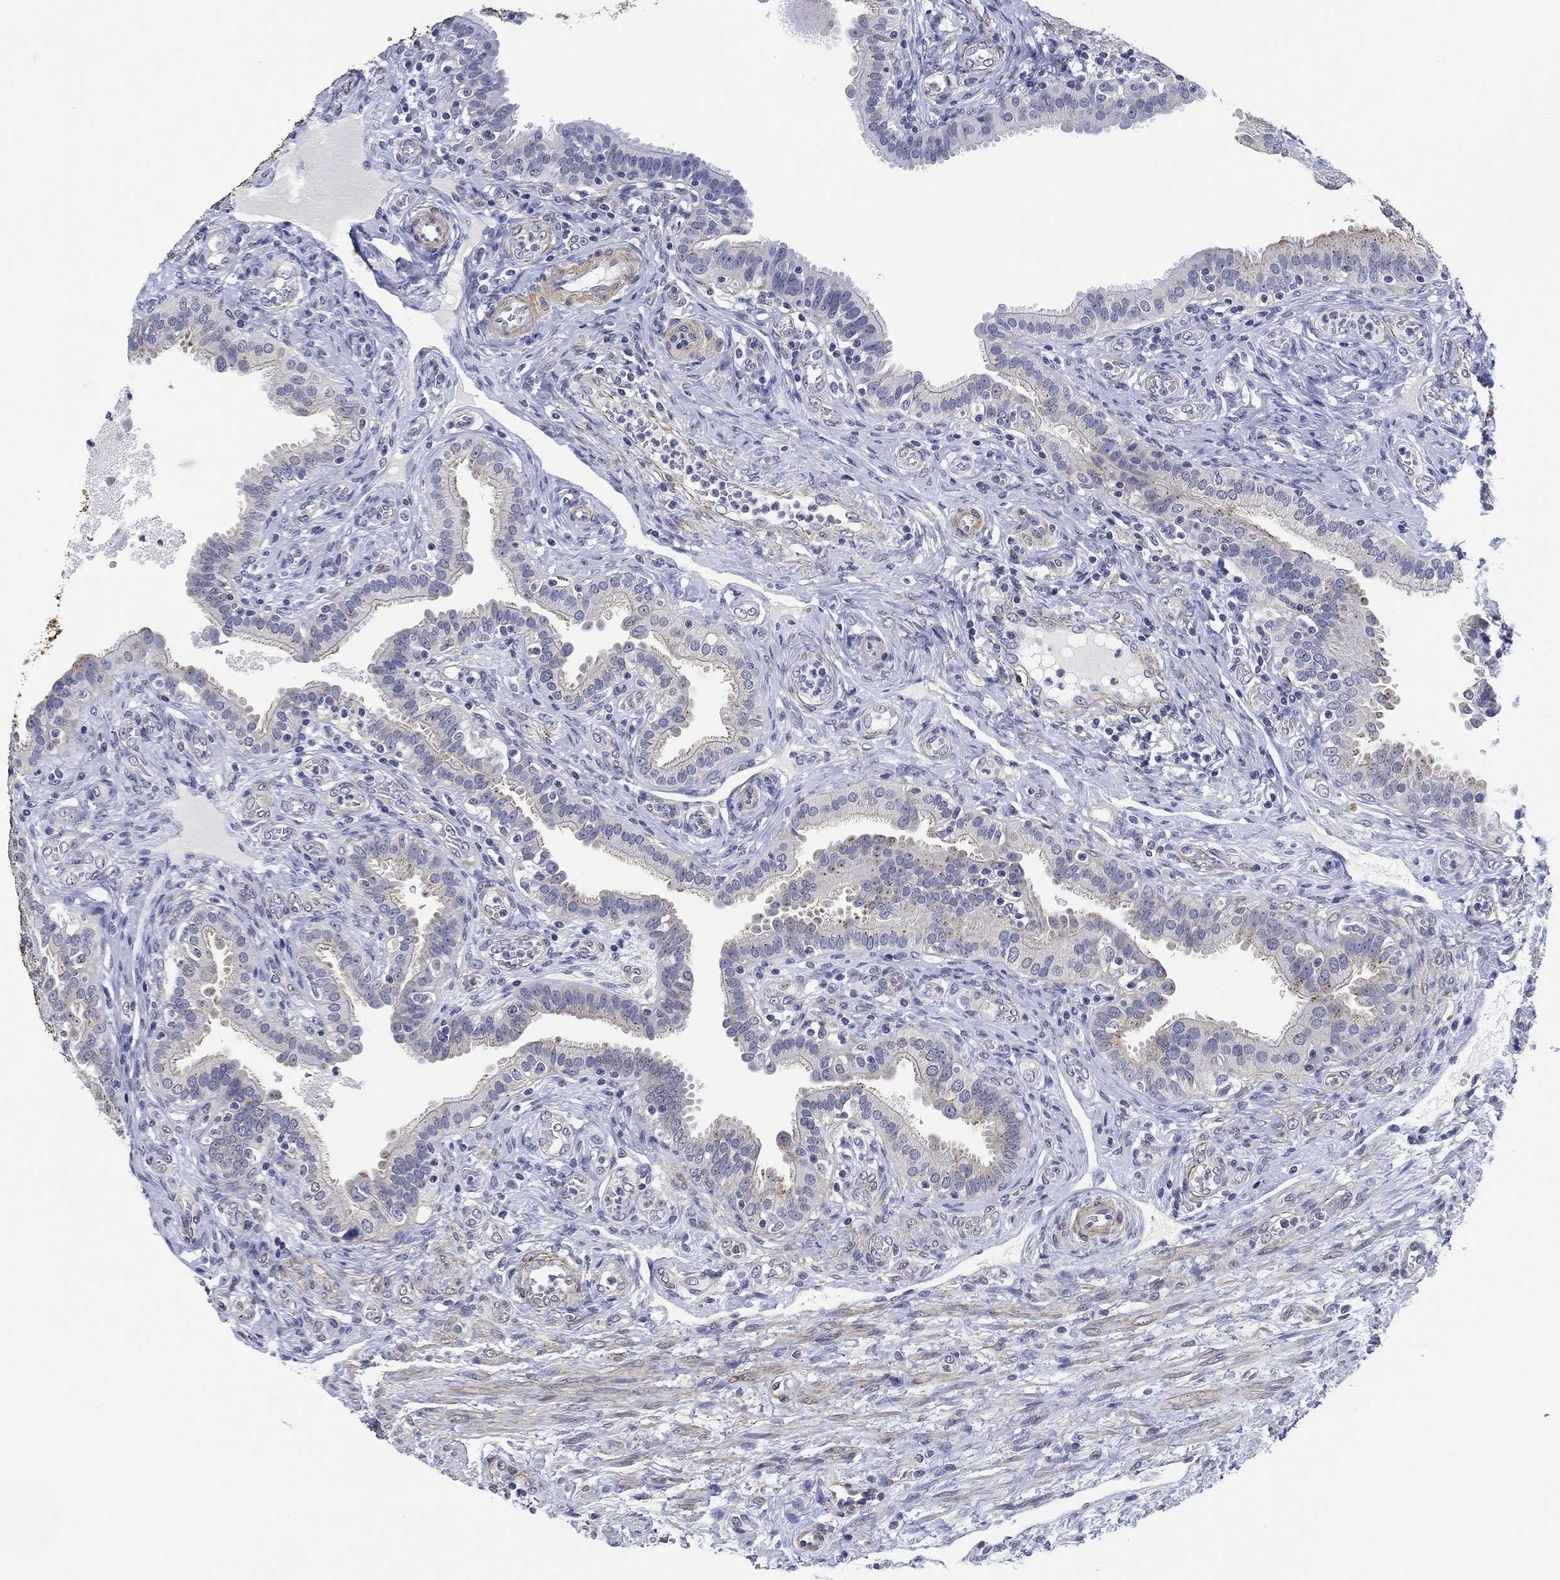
{"staining": {"intensity": "negative", "quantity": "none", "location": "none"}, "tissue": "fallopian tube", "cell_type": "Glandular cells", "image_type": "normal", "snomed": [{"axis": "morphology", "description": "Normal tissue, NOS"}, {"axis": "topography", "description": "Fallopian tube"}], "caption": "Immunohistochemistry of unremarkable fallopian tube displays no positivity in glandular cells.", "gene": "OTUB2", "patient": {"sex": "female", "age": 41}}